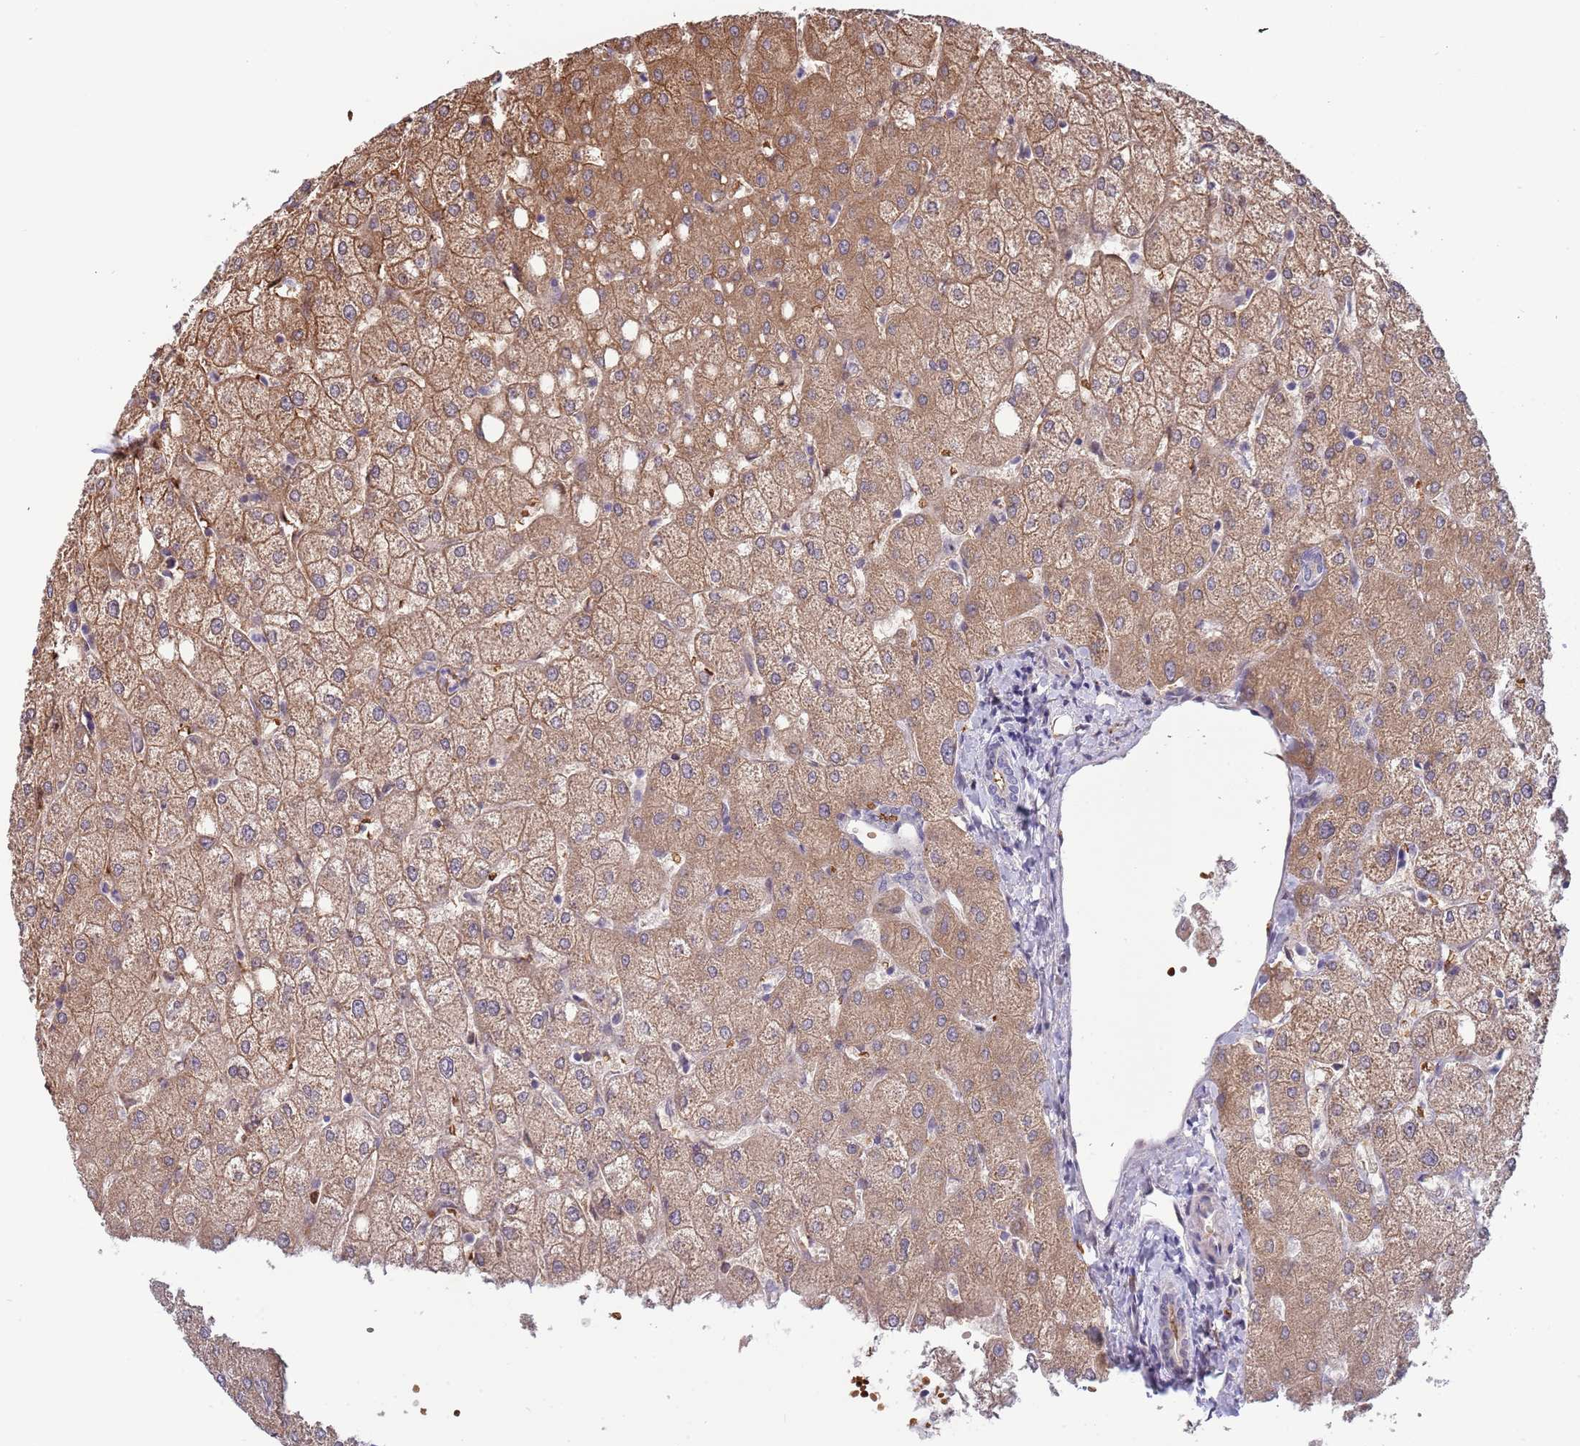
{"staining": {"intensity": "negative", "quantity": "none", "location": "none"}, "tissue": "liver", "cell_type": "Cholangiocytes", "image_type": "normal", "snomed": [{"axis": "morphology", "description": "Normal tissue, NOS"}, {"axis": "topography", "description": "Liver"}], "caption": "High magnification brightfield microscopy of benign liver stained with DAB (brown) and counterstained with hematoxylin (blue): cholangiocytes show no significant expression.", "gene": "LYPD6B", "patient": {"sex": "female", "age": 54}}